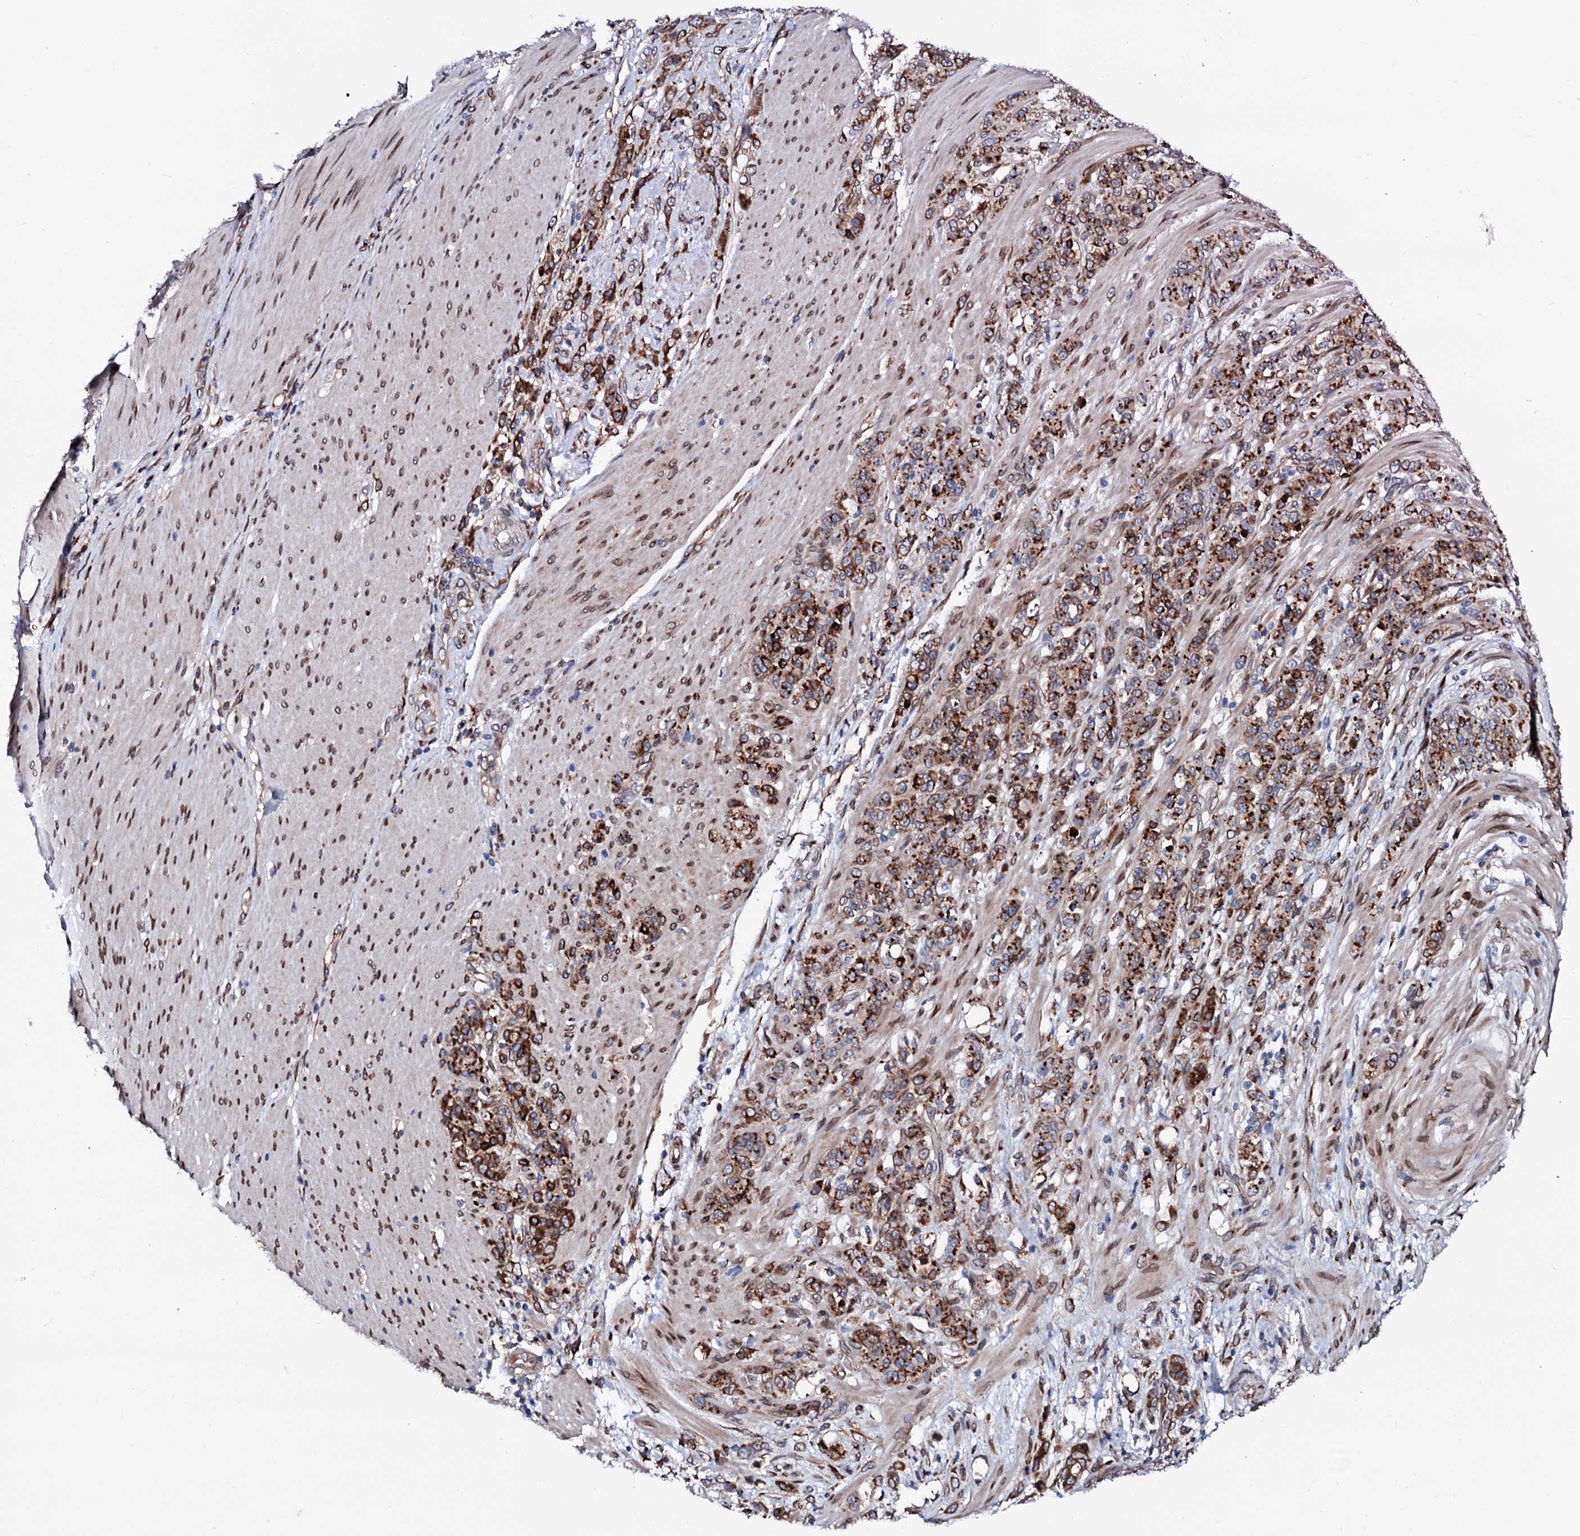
{"staining": {"intensity": "strong", "quantity": ">75%", "location": "cytoplasmic/membranous"}, "tissue": "stomach cancer", "cell_type": "Tumor cells", "image_type": "cancer", "snomed": [{"axis": "morphology", "description": "Adenocarcinoma, NOS"}, {"axis": "topography", "description": "Stomach"}], "caption": "Immunohistochemical staining of human stomach adenocarcinoma displays high levels of strong cytoplasmic/membranous protein staining in about >75% of tumor cells.", "gene": "TMCO3", "patient": {"sex": "female", "age": 79}}